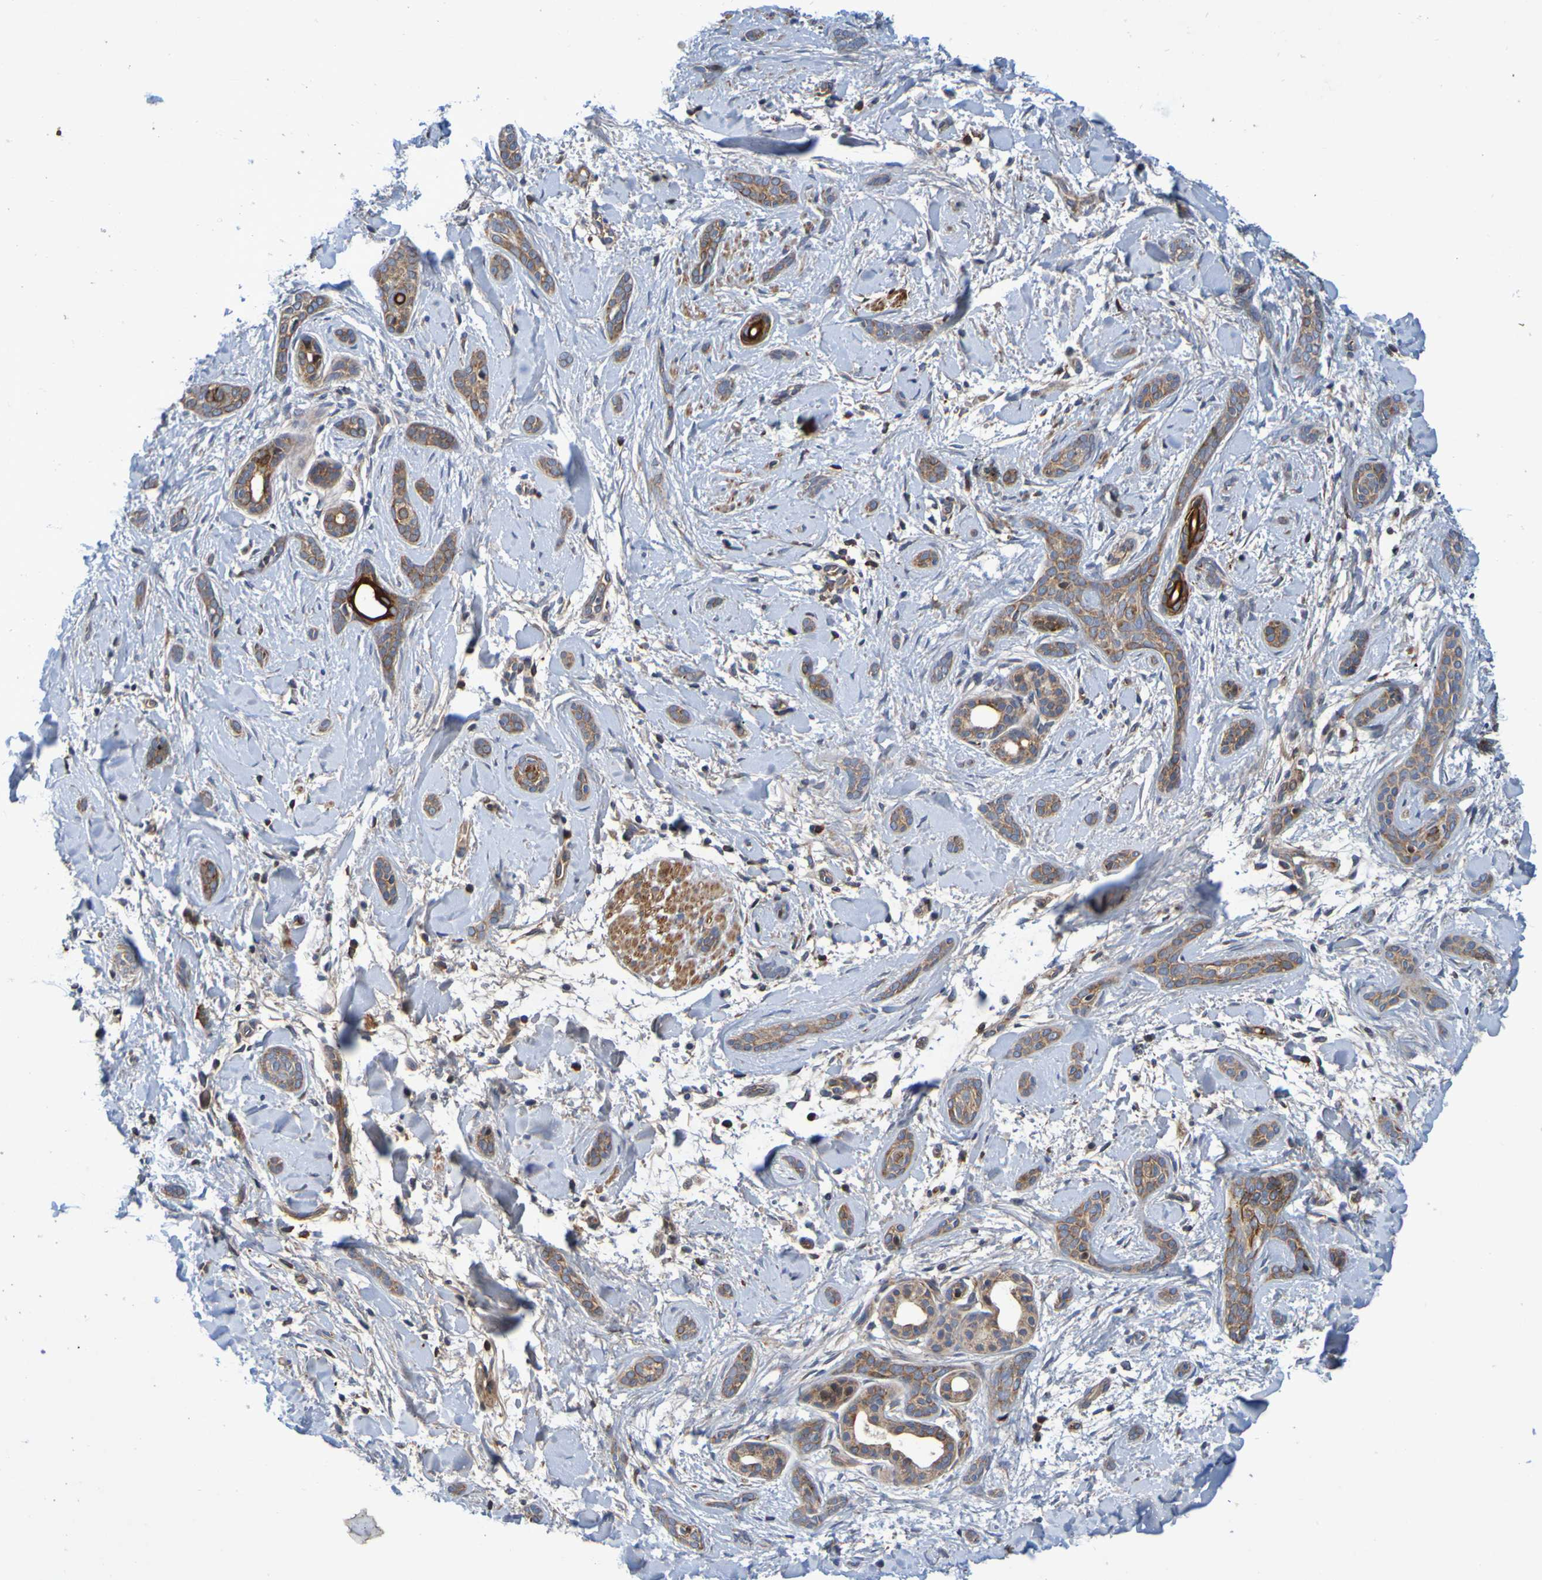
{"staining": {"intensity": "moderate", "quantity": ">75%", "location": "cytoplasmic/membranous"}, "tissue": "skin cancer", "cell_type": "Tumor cells", "image_type": "cancer", "snomed": [{"axis": "morphology", "description": "Basal cell carcinoma"}, {"axis": "morphology", "description": "Adnexal tumor, benign"}, {"axis": "topography", "description": "Skin"}], "caption": "This is an image of immunohistochemistry (IHC) staining of skin cancer, which shows moderate staining in the cytoplasmic/membranous of tumor cells.", "gene": "CCDC51", "patient": {"sex": "female", "age": 42}}